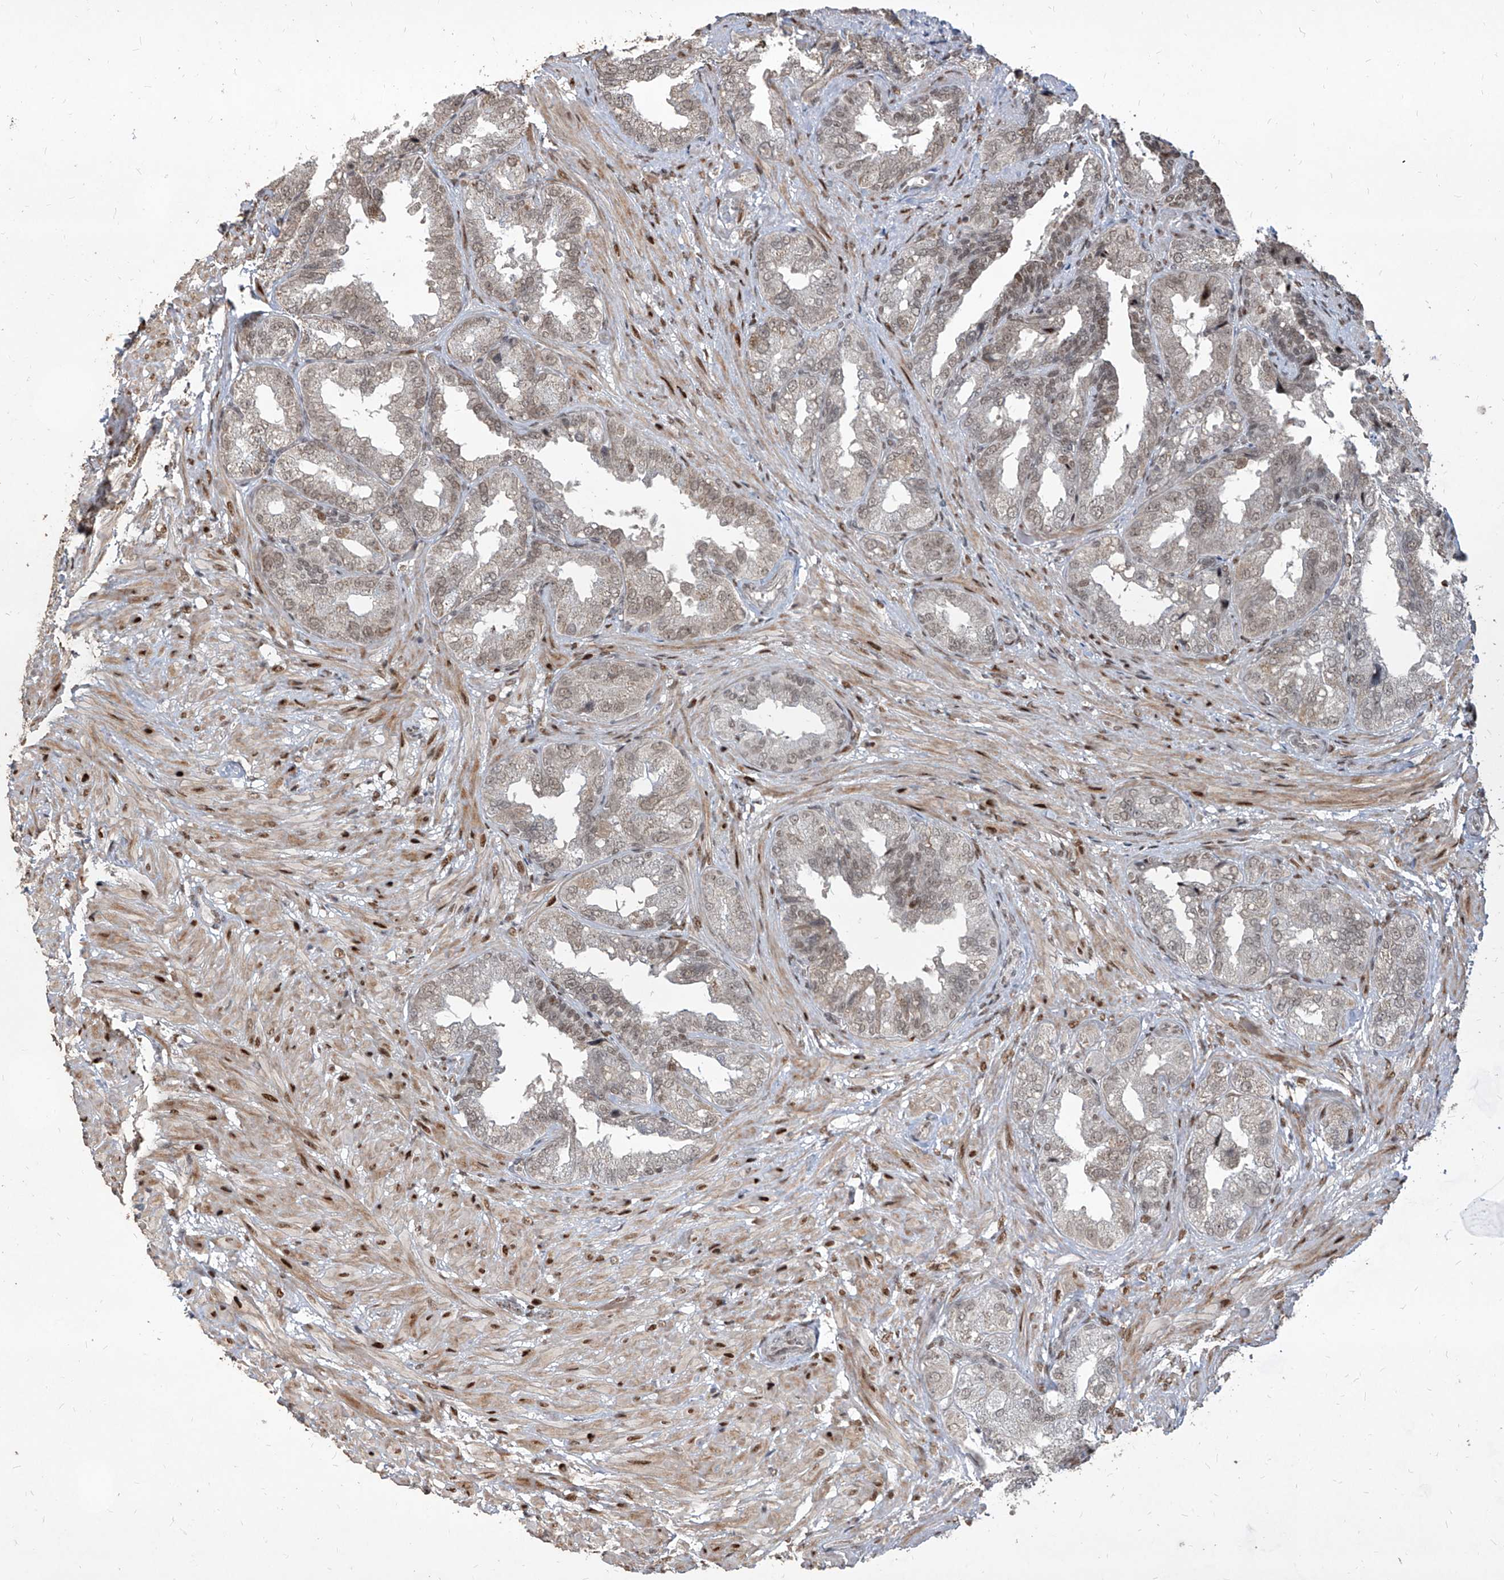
{"staining": {"intensity": "weak", "quantity": ">75%", "location": "nuclear"}, "tissue": "seminal vesicle", "cell_type": "Glandular cells", "image_type": "normal", "snomed": [{"axis": "morphology", "description": "Normal tissue, NOS"}, {"axis": "topography", "description": "Seminal veicle"}, {"axis": "topography", "description": "Peripheral nerve tissue"}], "caption": "Immunohistochemistry (IHC) histopathology image of benign seminal vesicle stained for a protein (brown), which displays low levels of weak nuclear positivity in approximately >75% of glandular cells.", "gene": "IRF2", "patient": {"sex": "male", "age": 63}}